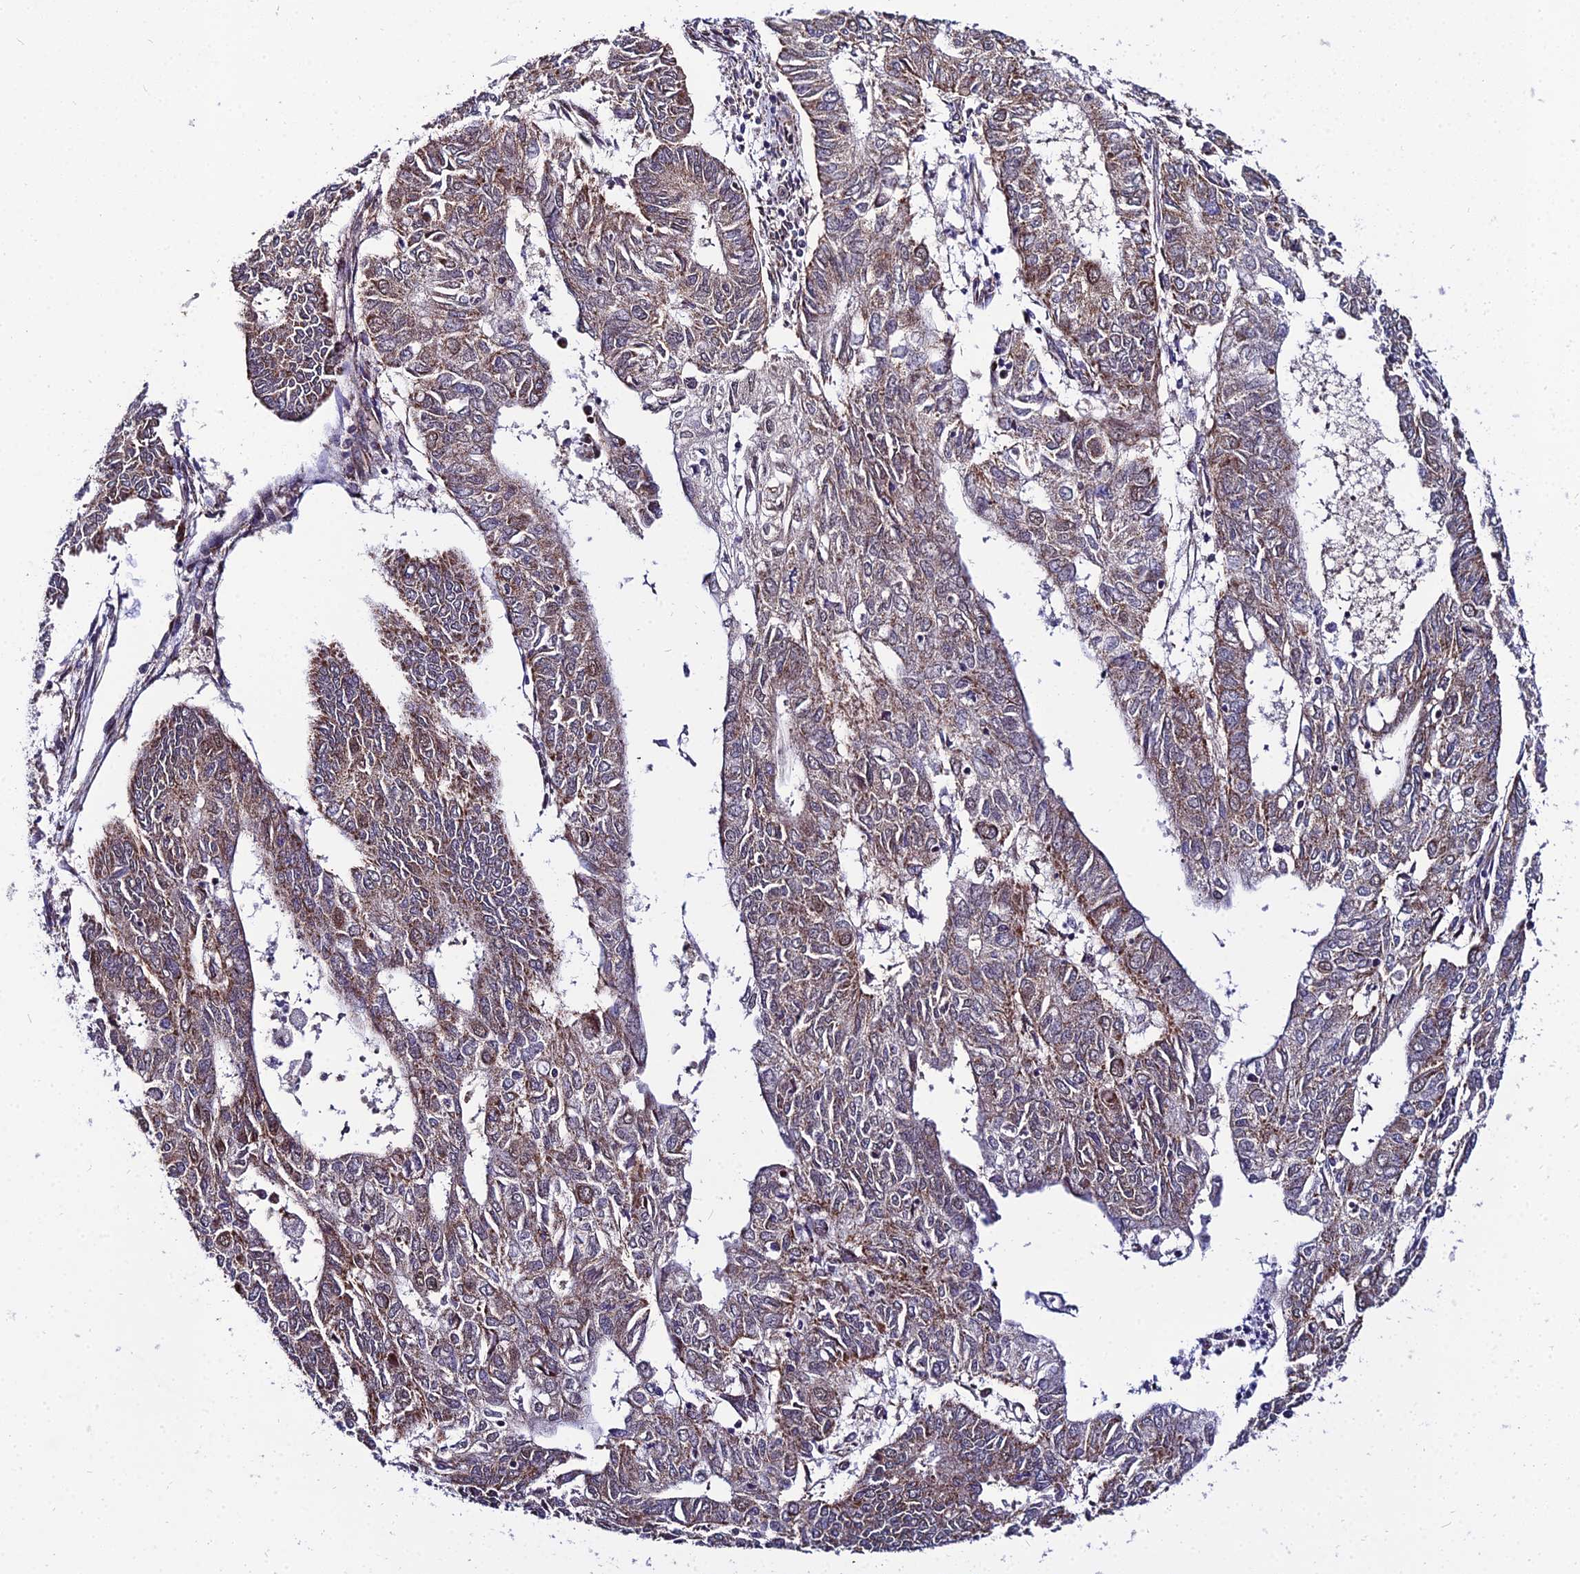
{"staining": {"intensity": "moderate", "quantity": ">75%", "location": "cytoplasmic/membranous"}, "tissue": "endometrial cancer", "cell_type": "Tumor cells", "image_type": "cancer", "snomed": [{"axis": "morphology", "description": "Adenocarcinoma, NOS"}, {"axis": "topography", "description": "Endometrium"}], "caption": "Approximately >75% of tumor cells in endometrial adenocarcinoma exhibit moderate cytoplasmic/membranous protein positivity as visualized by brown immunohistochemical staining.", "gene": "PSMD2", "patient": {"sex": "female", "age": 68}}